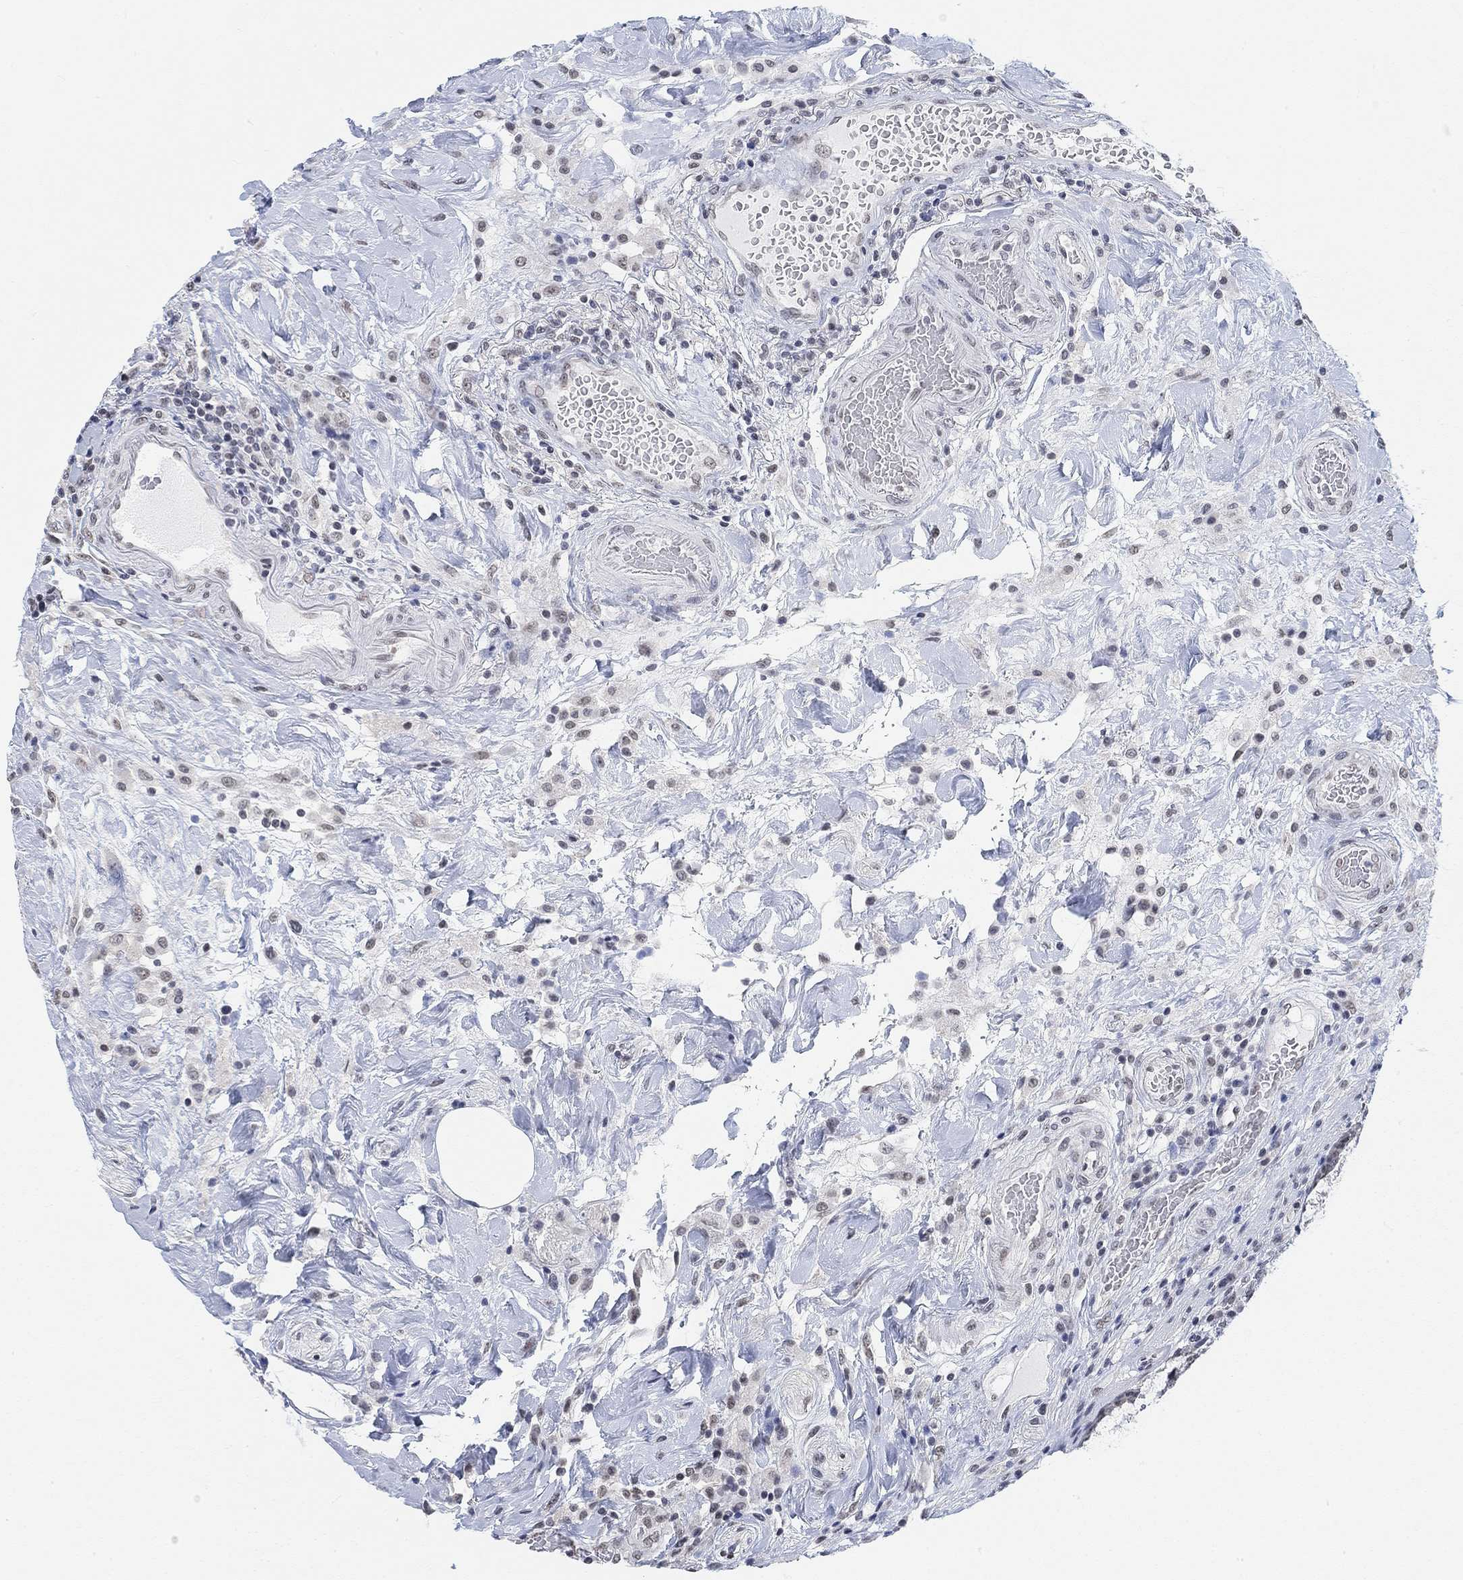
{"staining": {"intensity": "weak", "quantity": "<25%", "location": "nuclear"}, "tissue": "colorectal cancer", "cell_type": "Tumor cells", "image_type": "cancer", "snomed": [{"axis": "morphology", "description": "Adenocarcinoma, NOS"}, {"axis": "topography", "description": "Colon"}], "caption": "High power microscopy photomicrograph of an immunohistochemistry micrograph of colorectal cancer, revealing no significant expression in tumor cells.", "gene": "PURG", "patient": {"sex": "female", "age": 69}}